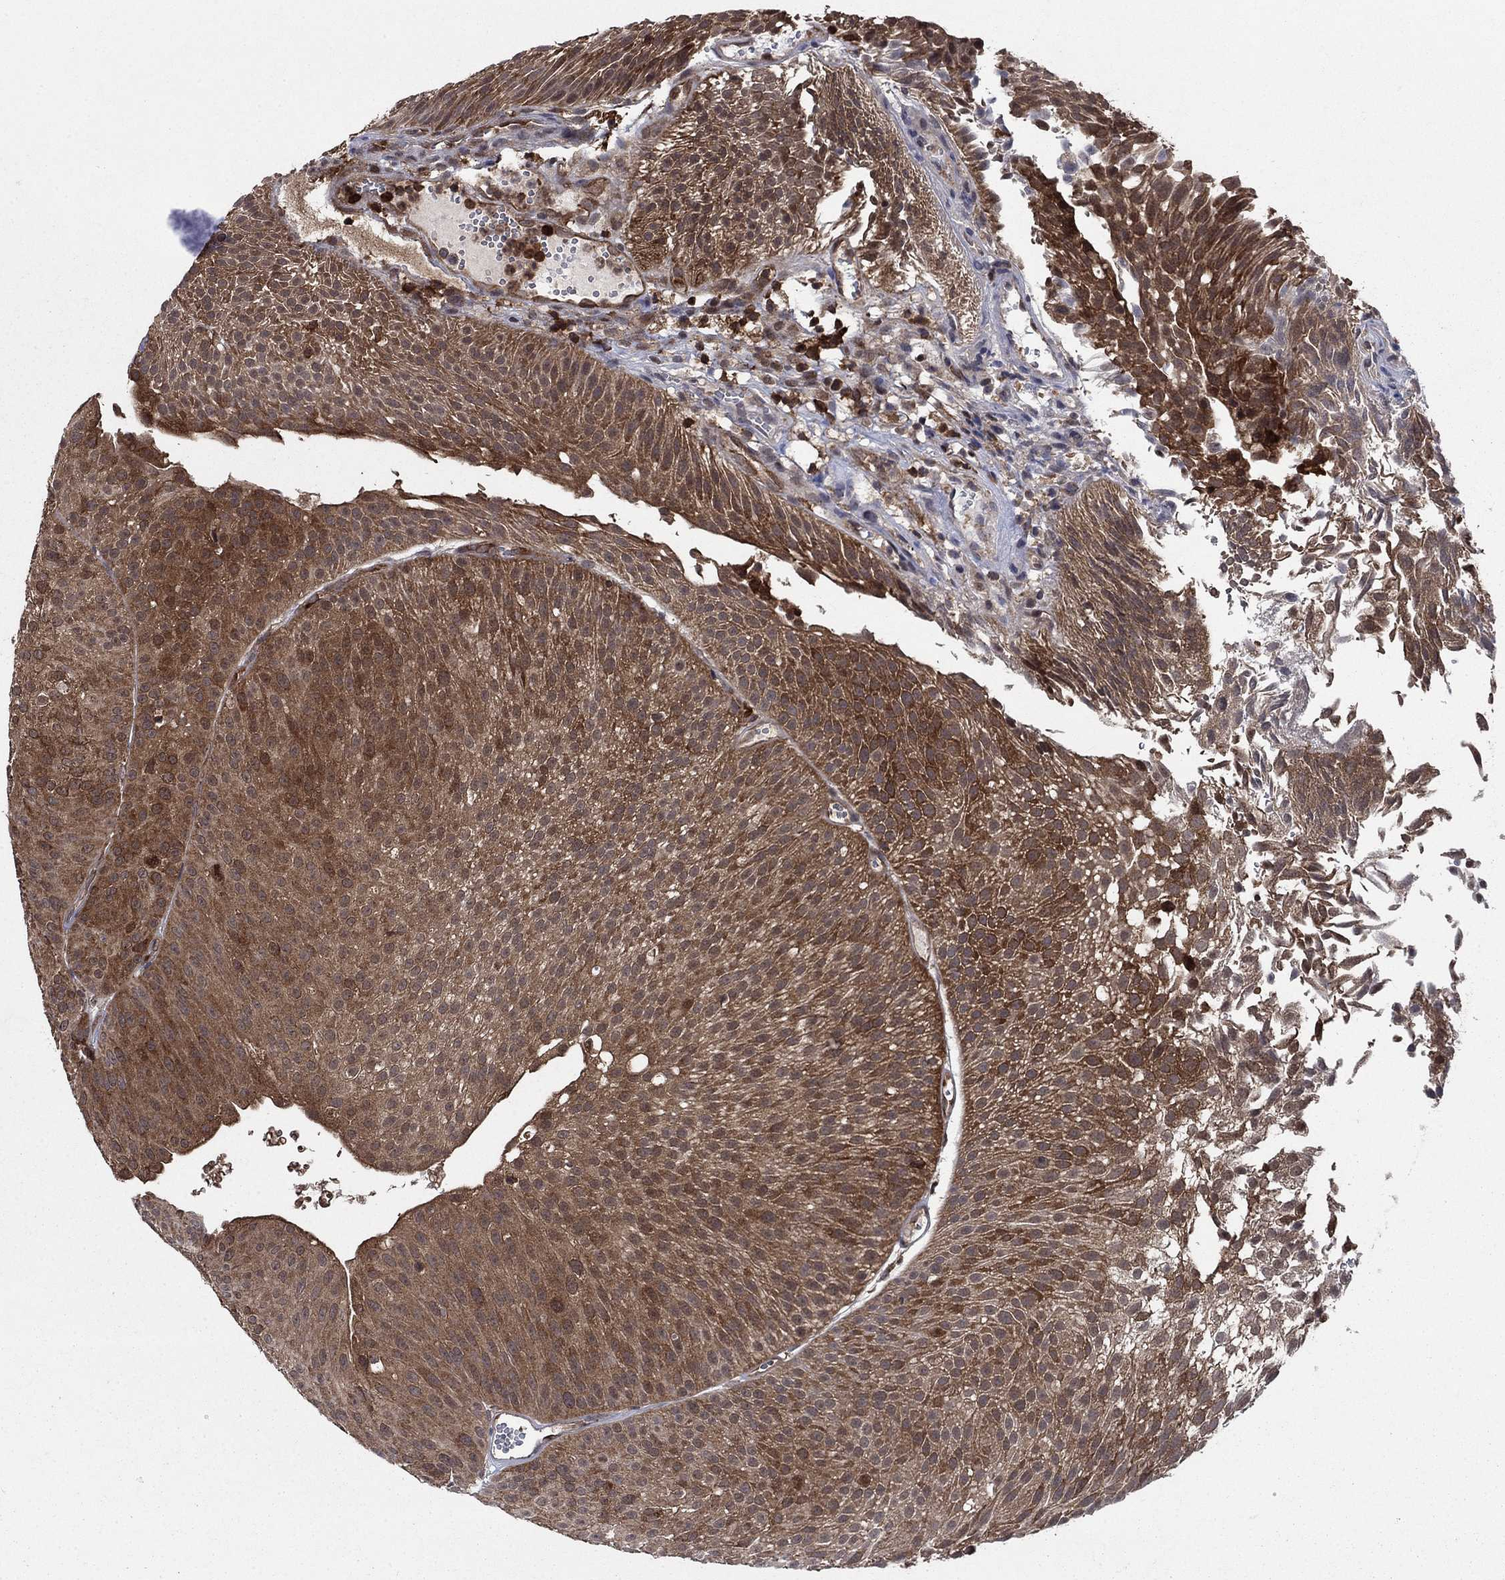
{"staining": {"intensity": "strong", "quantity": ">75%", "location": "cytoplasmic/membranous"}, "tissue": "urothelial cancer", "cell_type": "Tumor cells", "image_type": "cancer", "snomed": [{"axis": "morphology", "description": "Urothelial carcinoma, Low grade"}, {"axis": "topography", "description": "Urinary bladder"}], "caption": "Tumor cells display high levels of strong cytoplasmic/membranous expression in about >75% of cells in urothelial cancer.", "gene": "CACYBP", "patient": {"sex": "male", "age": 65}}